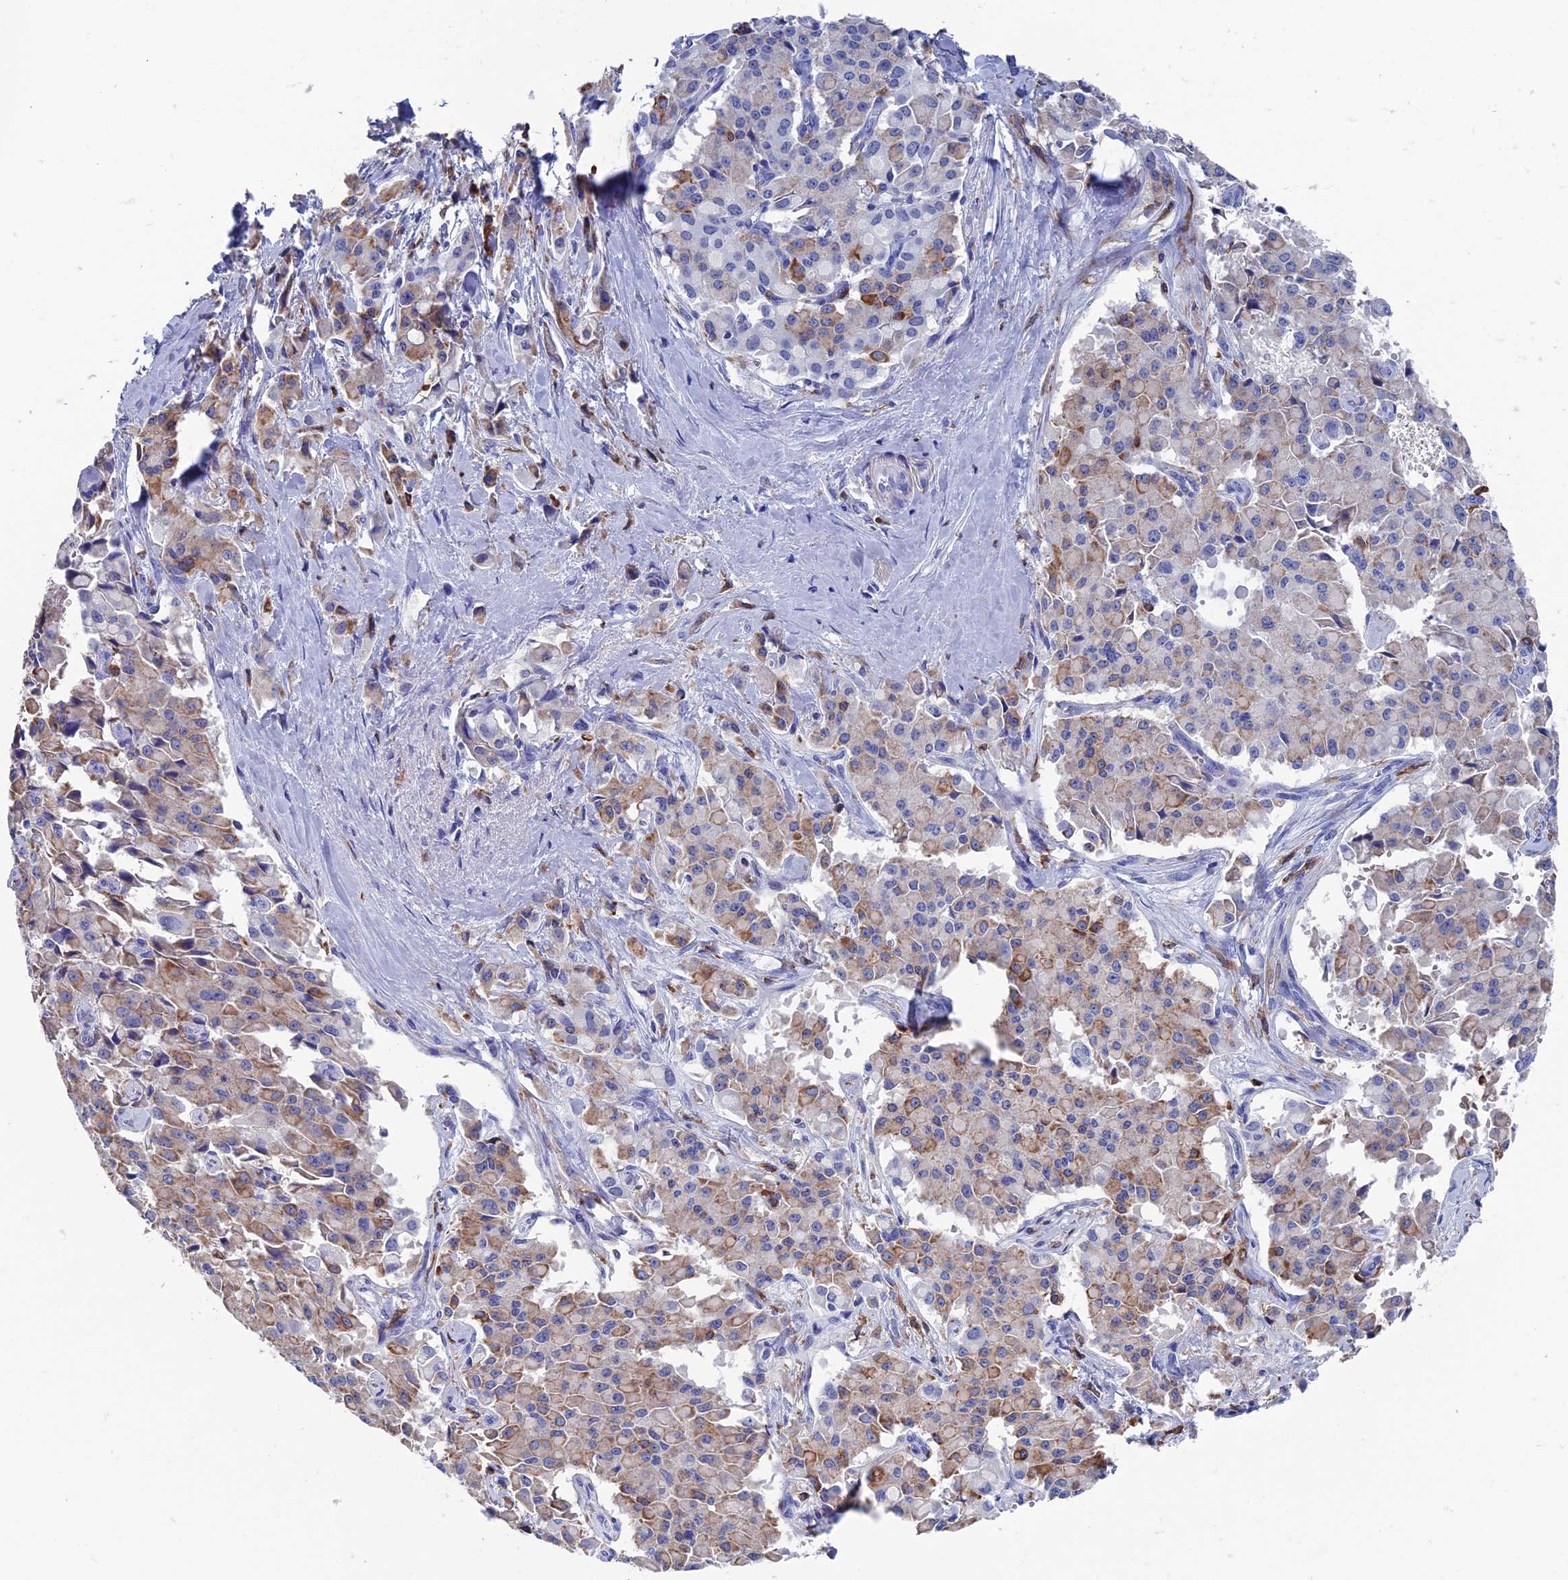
{"staining": {"intensity": "moderate", "quantity": "25%-75%", "location": "cytoplasmic/membranous"}, "tissue": "pancreatic cancer", "cell_type": "Tumor cells", "image_type": "cancer", "snomed": [{"axis": "morphology", "description": "Adenocarcinoma, NOS"}, {"axis": "topography", "description": "Pancreas"}], "caption": "Protein expression analysis of human adenocarcinoma (pancreatic) reveals moderate cytoplasmic/membranous positivity in about 25%-75% of tumor cells. The protein is stained brown, and the nuclei are stained in blue (DAB (3,3'-diaminobenzidine) IHC with brightfield microscopy, high magnification).", "gene": "TYROBP", "patient": {"sex": "male", "age": 65}}